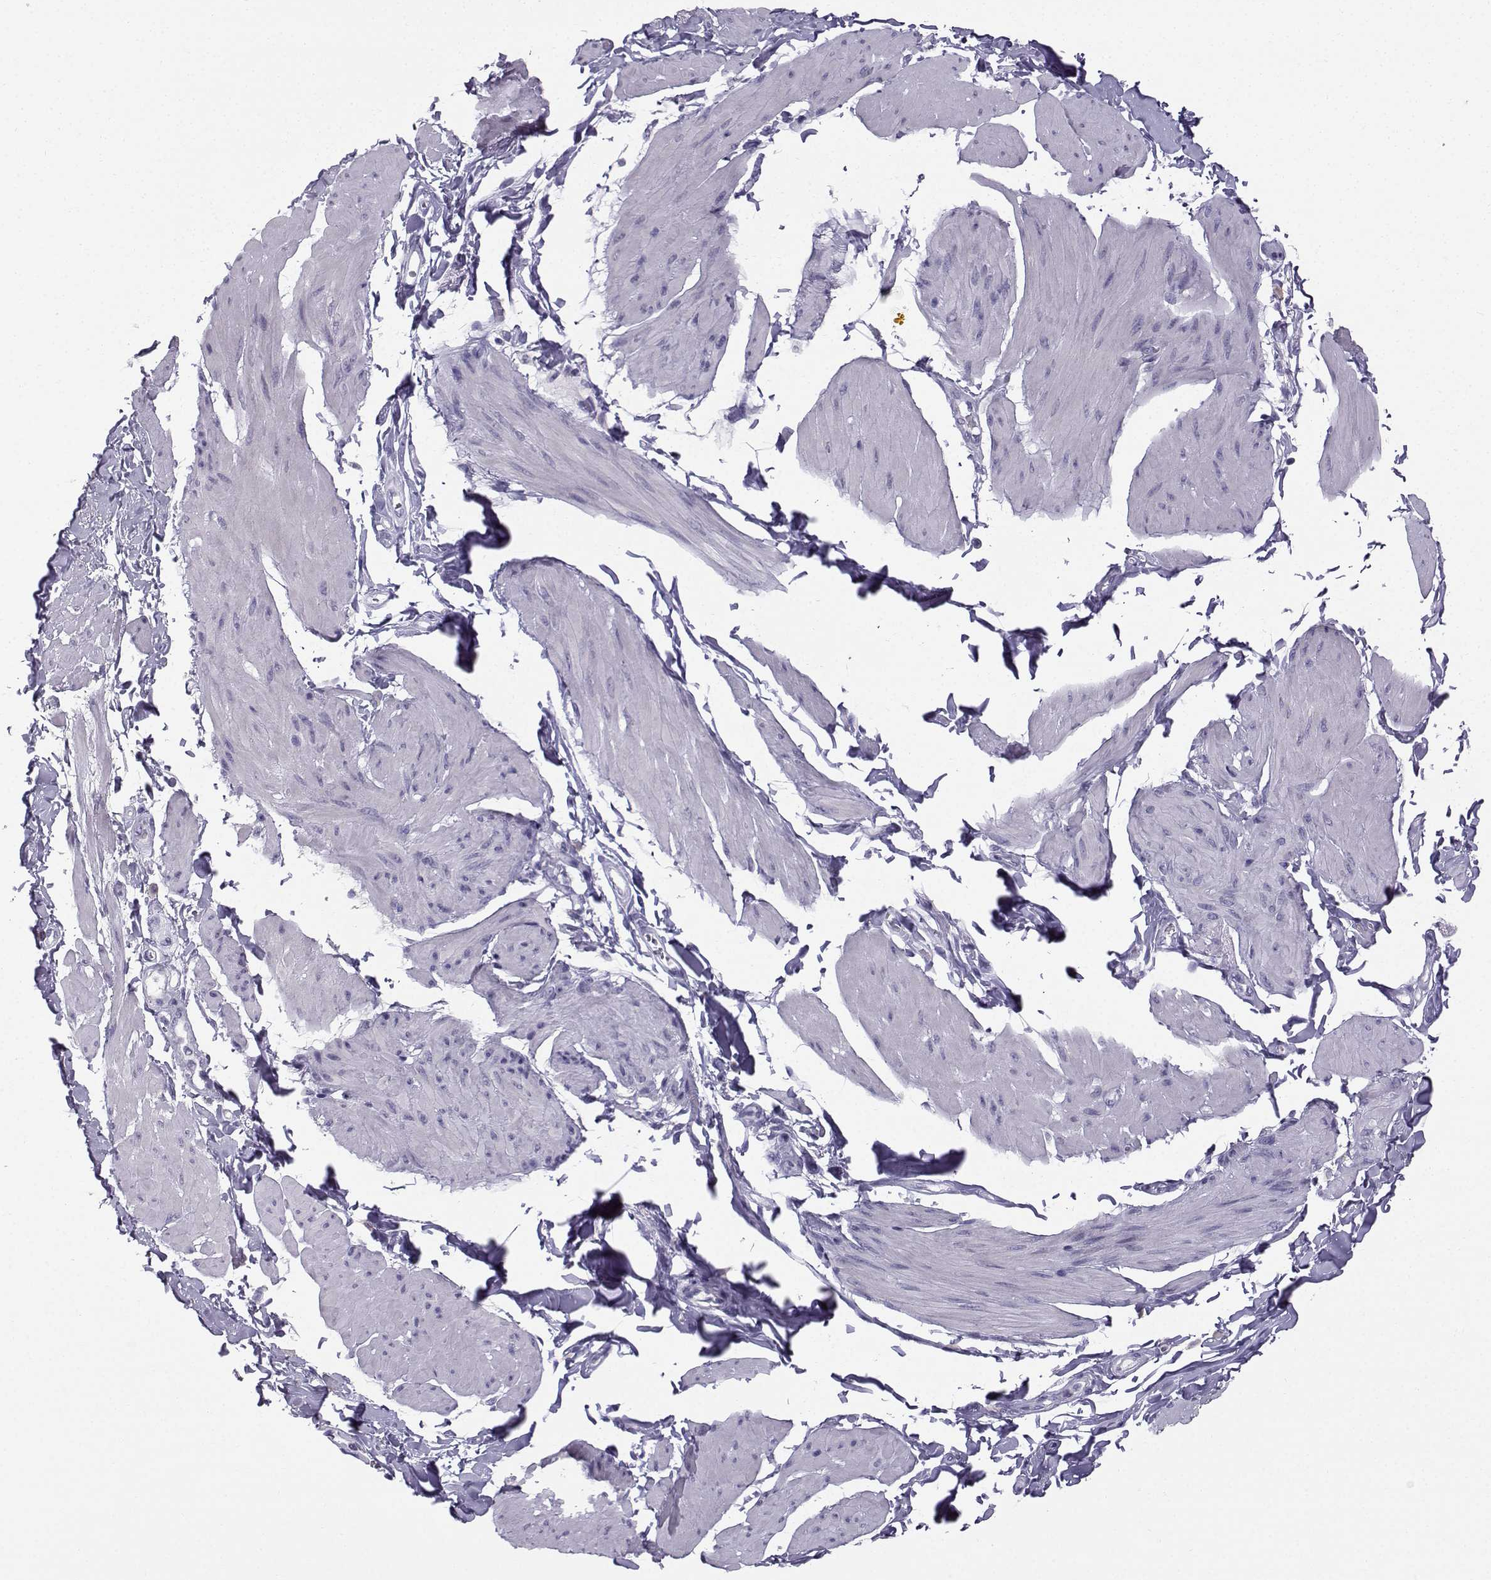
{"staining": {"intensity": "negative", "quantity": "none", "location": "none"}, "tissue": "smooth muscle", "cell_type": "Smooth muscle cells", "image_type": "normal", "snomed": [{"axis": "morphology", "description": "Normal tissue, NOS"}, {"axis": "topography", "description": "Adipose tissue"}, {"axis": "topography", "description": "Smooth muscle"}, {"axis": "topography", "description": "Peripheral nerve tissue"}], "caption": "Immunohistochemistry (IHC) image of normal human smooth muscle stained for a protein (brown), which demonstrates no positivity in smooth muscle cells. Nuclei are stained in blue.", "gene": "ZBTB8B", "patient": {"sex": "male", "age": 83}}